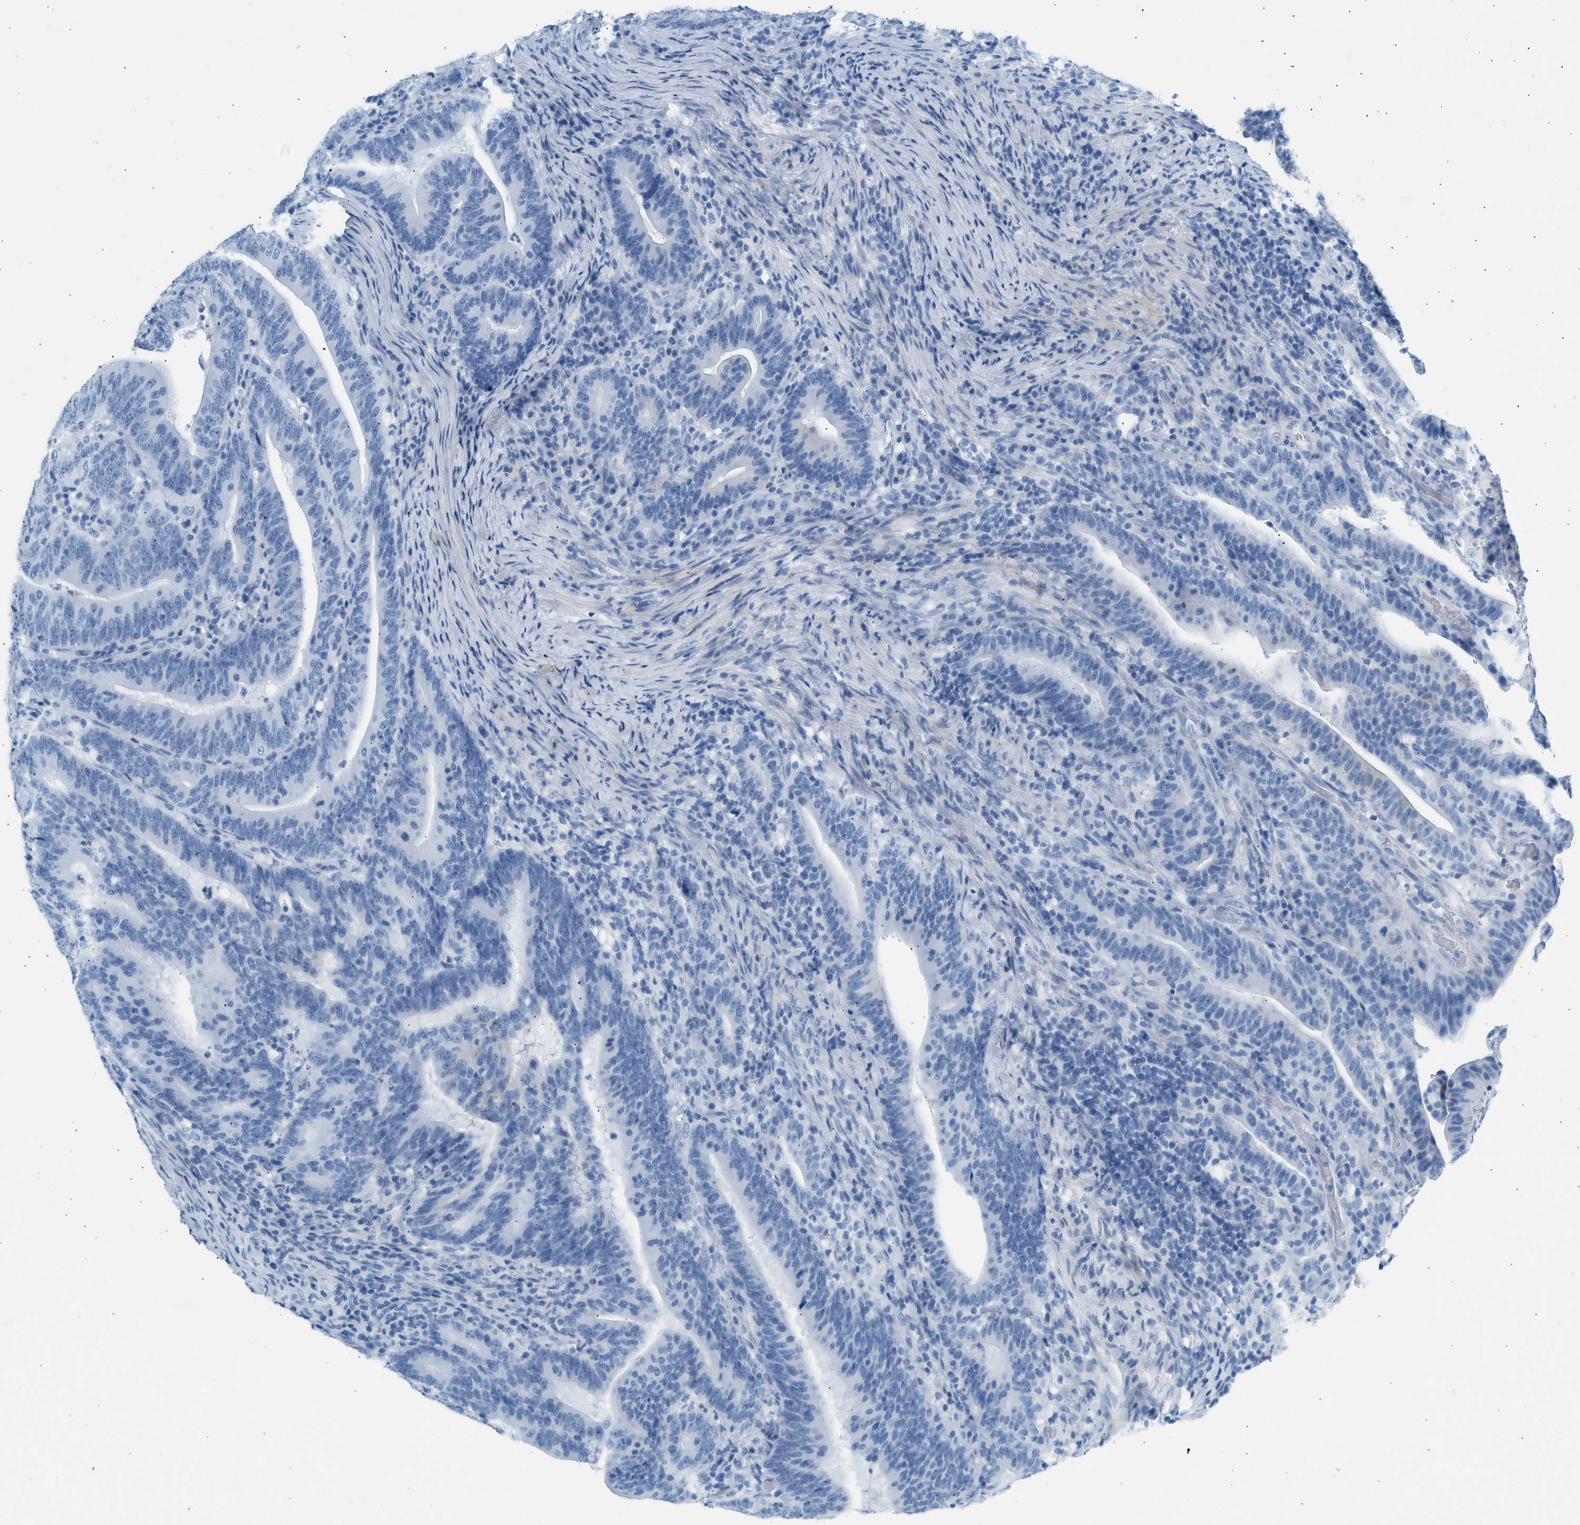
{"staining": {"intensity": "negative", "quantity": "none", "location": "none"}, "tissue": "colorectal cancer", "cell_type": "Tumor cells", "image_type": "cancer", "snomed": [{"axis": "morphology", "description": "Adenocarcinoma, NOS"}, {"axis": "topography", "description": "Colon"}], "caption": "There is no significant expression in tumor cells of colorectal cancer (adenocarcinoma).", "gene": "HHATL", "patient": {"sex": "female", "age": 66}}